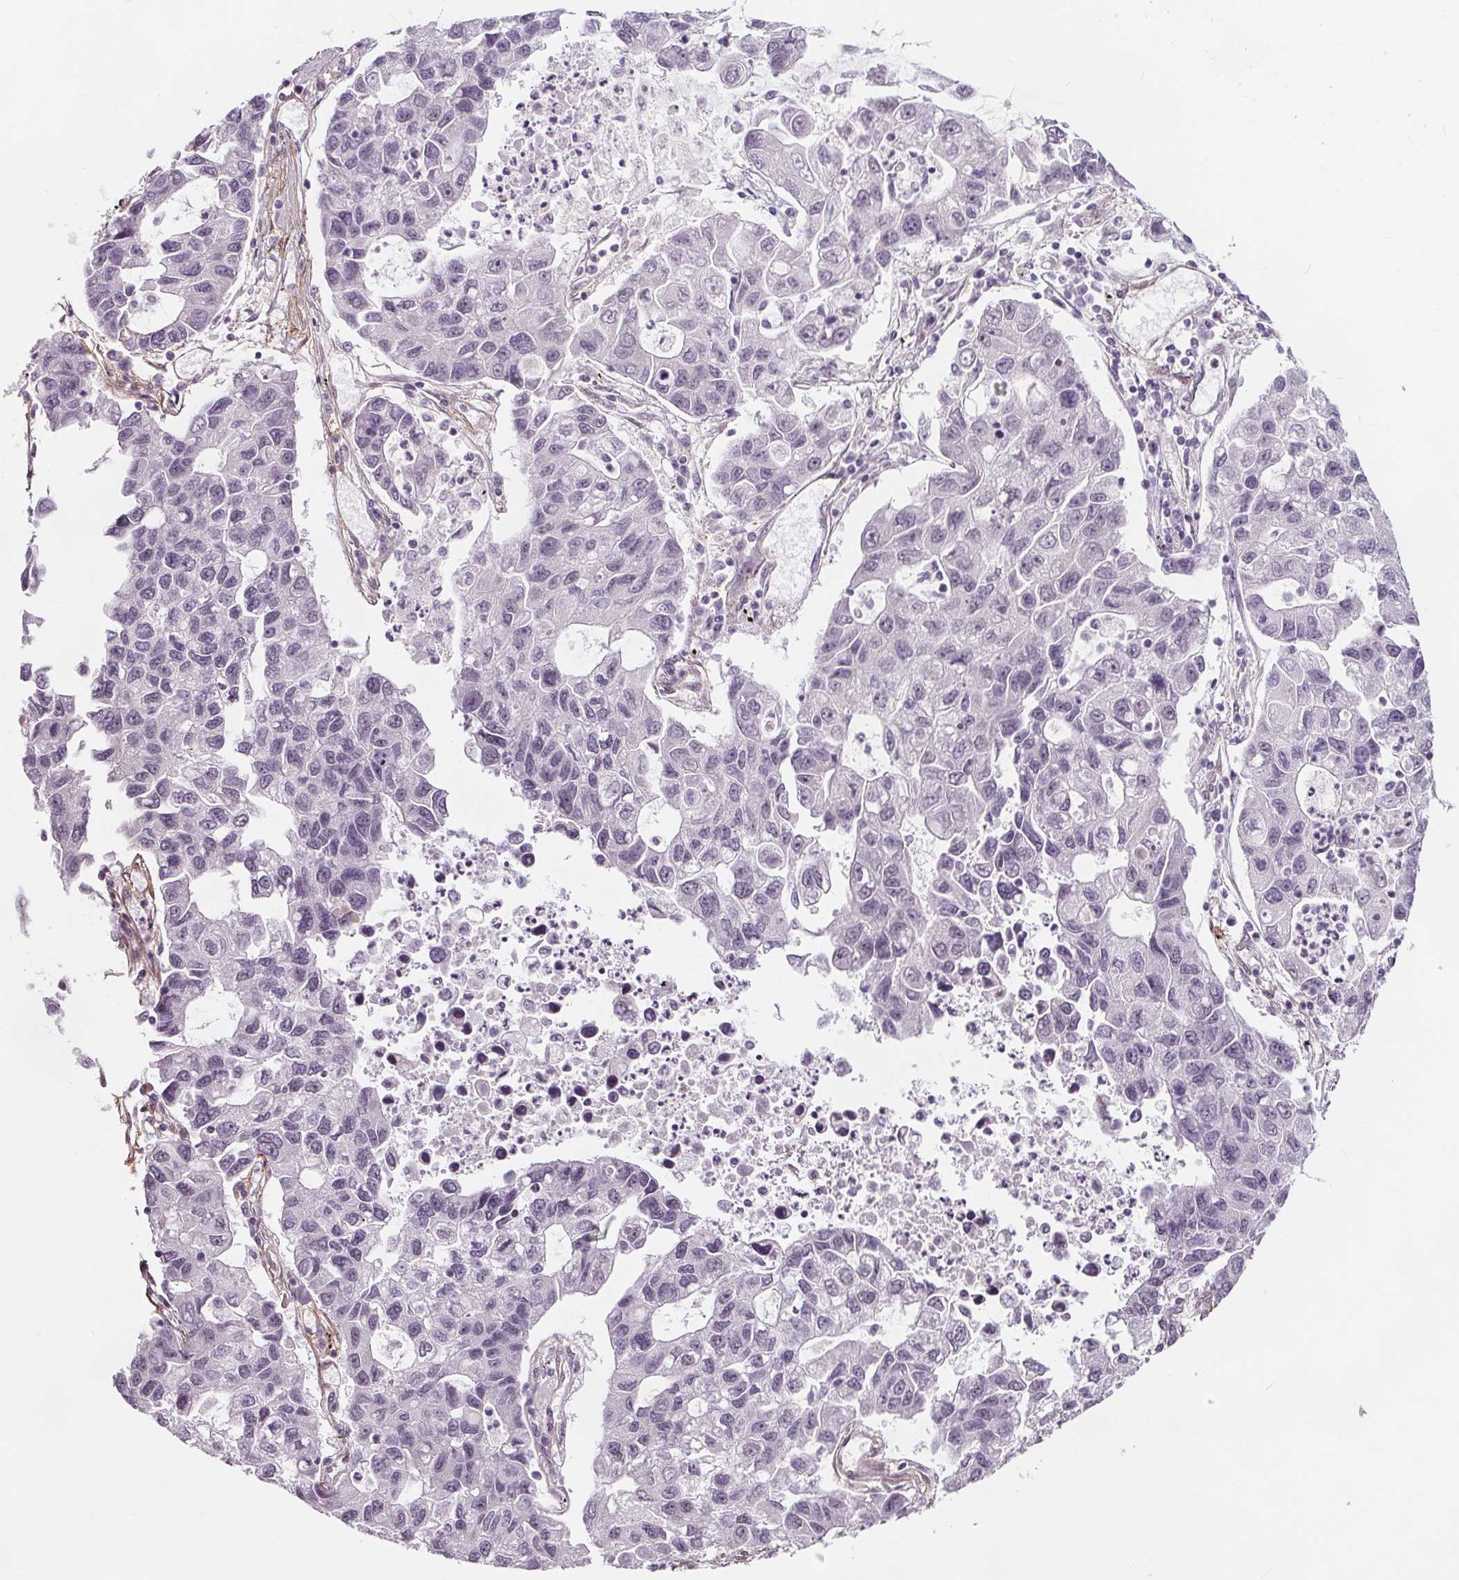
{"staining": {"intensity": "negative", "quantity": "none", "location": "none"}, "tissue": "lung cancer", "cell_type": "Tumor cells", "image_type": "cancer", "snomed": [{"axis": "morphology", "description": "Adenocarcinoma, NOS"}, {"axis": "topography", "description": "Bronchus"}, {"axis": "topography", "description": "Lung"}], "caption": "There is no significant positivity in tumor cells of lung cancer.", "gene": "HAS1", "patient": {"sex": "female", "age": 51}}